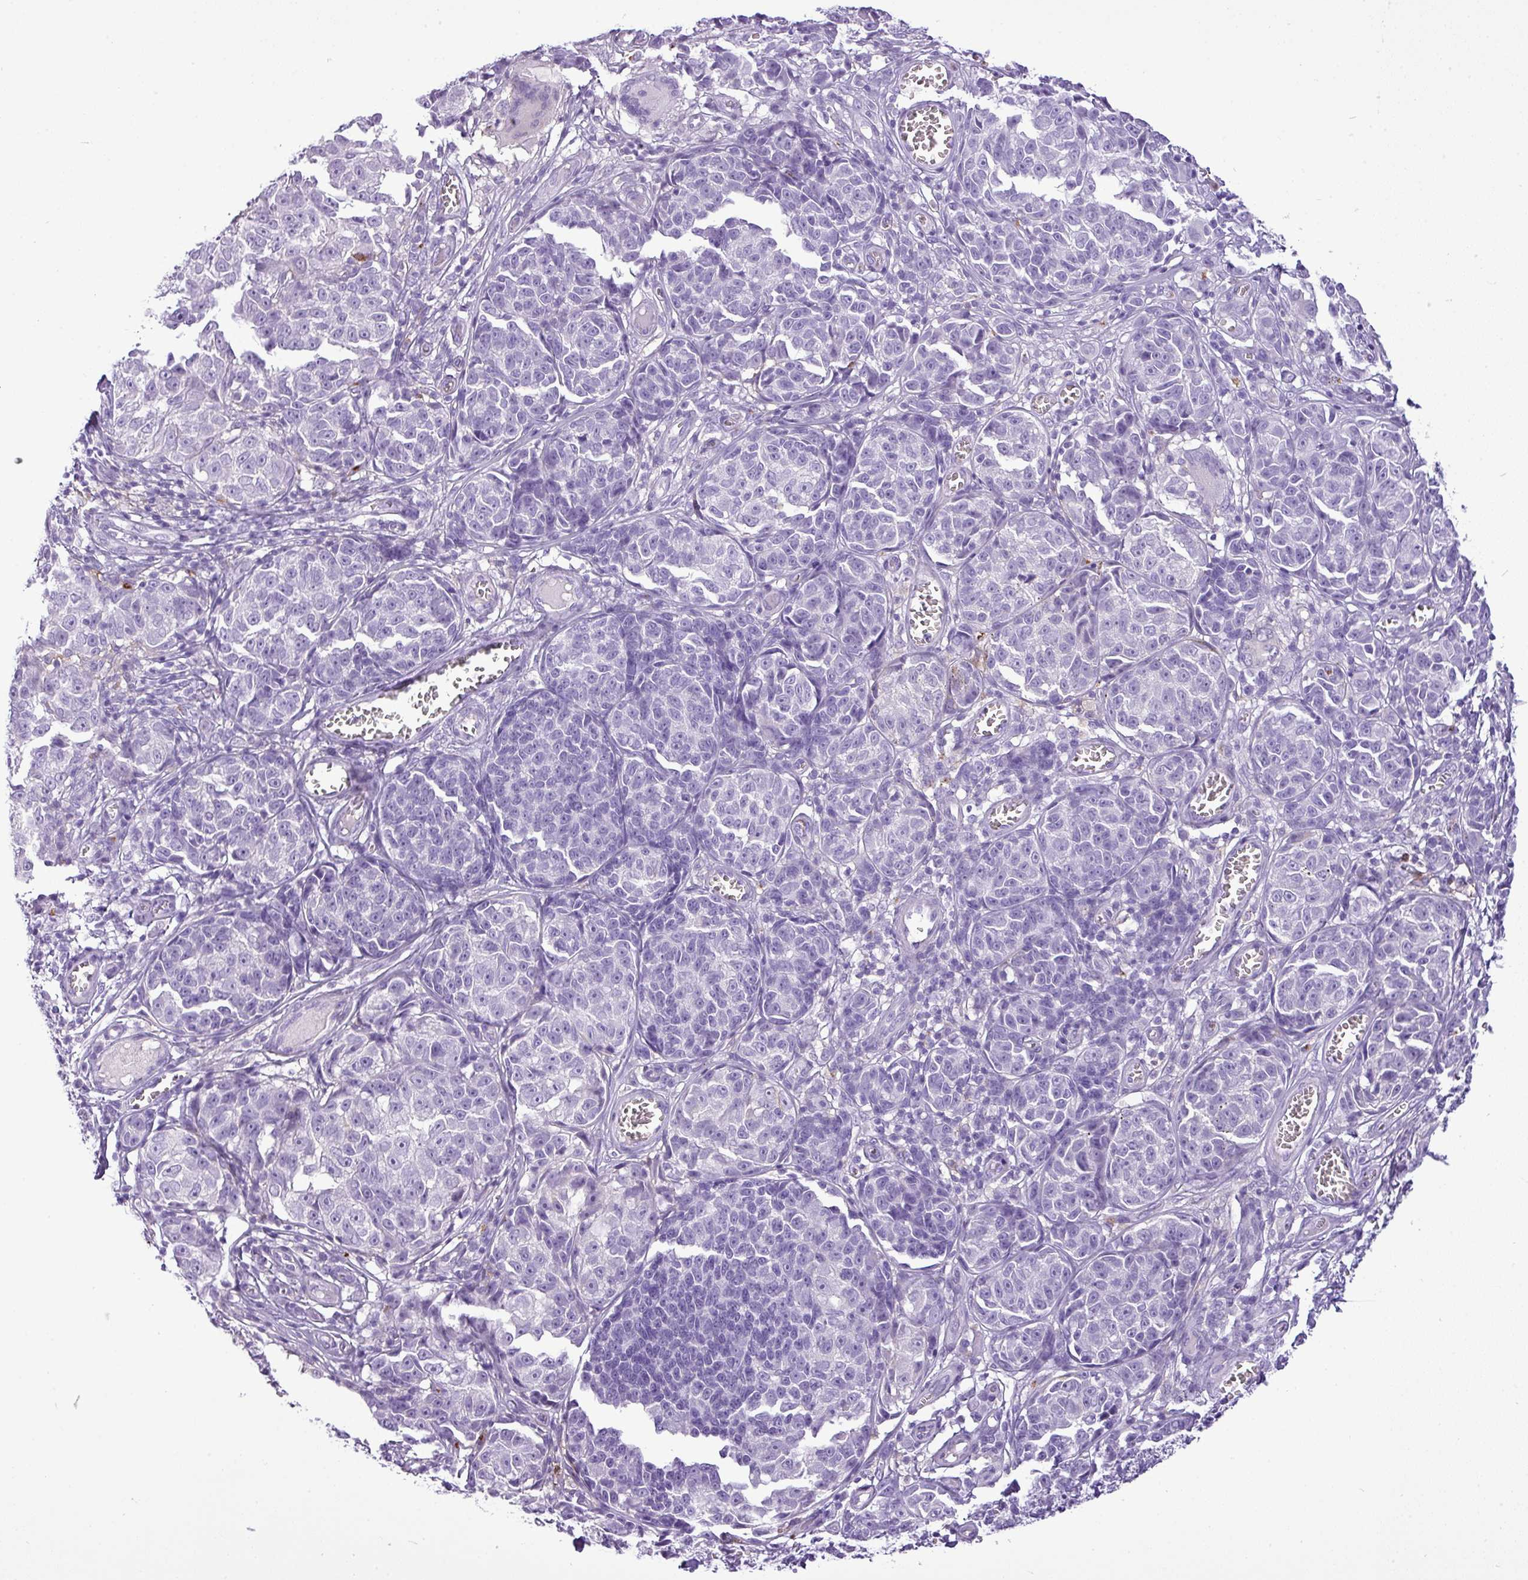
{"staining": {"intensity": "negative", "quantity": "none", "location": "none"}, "tissue": "melanoma", "cell_type": "Tumor cells", "image_type": "cancer", "snomed": [{"axis": "morphology", "description": "Malignant melanoma, NOS"}, {"axis": "topography", "description": "Skin"}], "caption": "Immunohistochemical staining of malignant melanoma reveals no significant staining in tumor cells. The staining was performed using DAB (3,3'-diaminobenzidine) to visualize the protein expression in brown, while the nuclei were stained in blue with hematoxylin (Magnification: 20x).", "gene": "RBMXL2", "patient": {"sex": "male", "age": 73}}